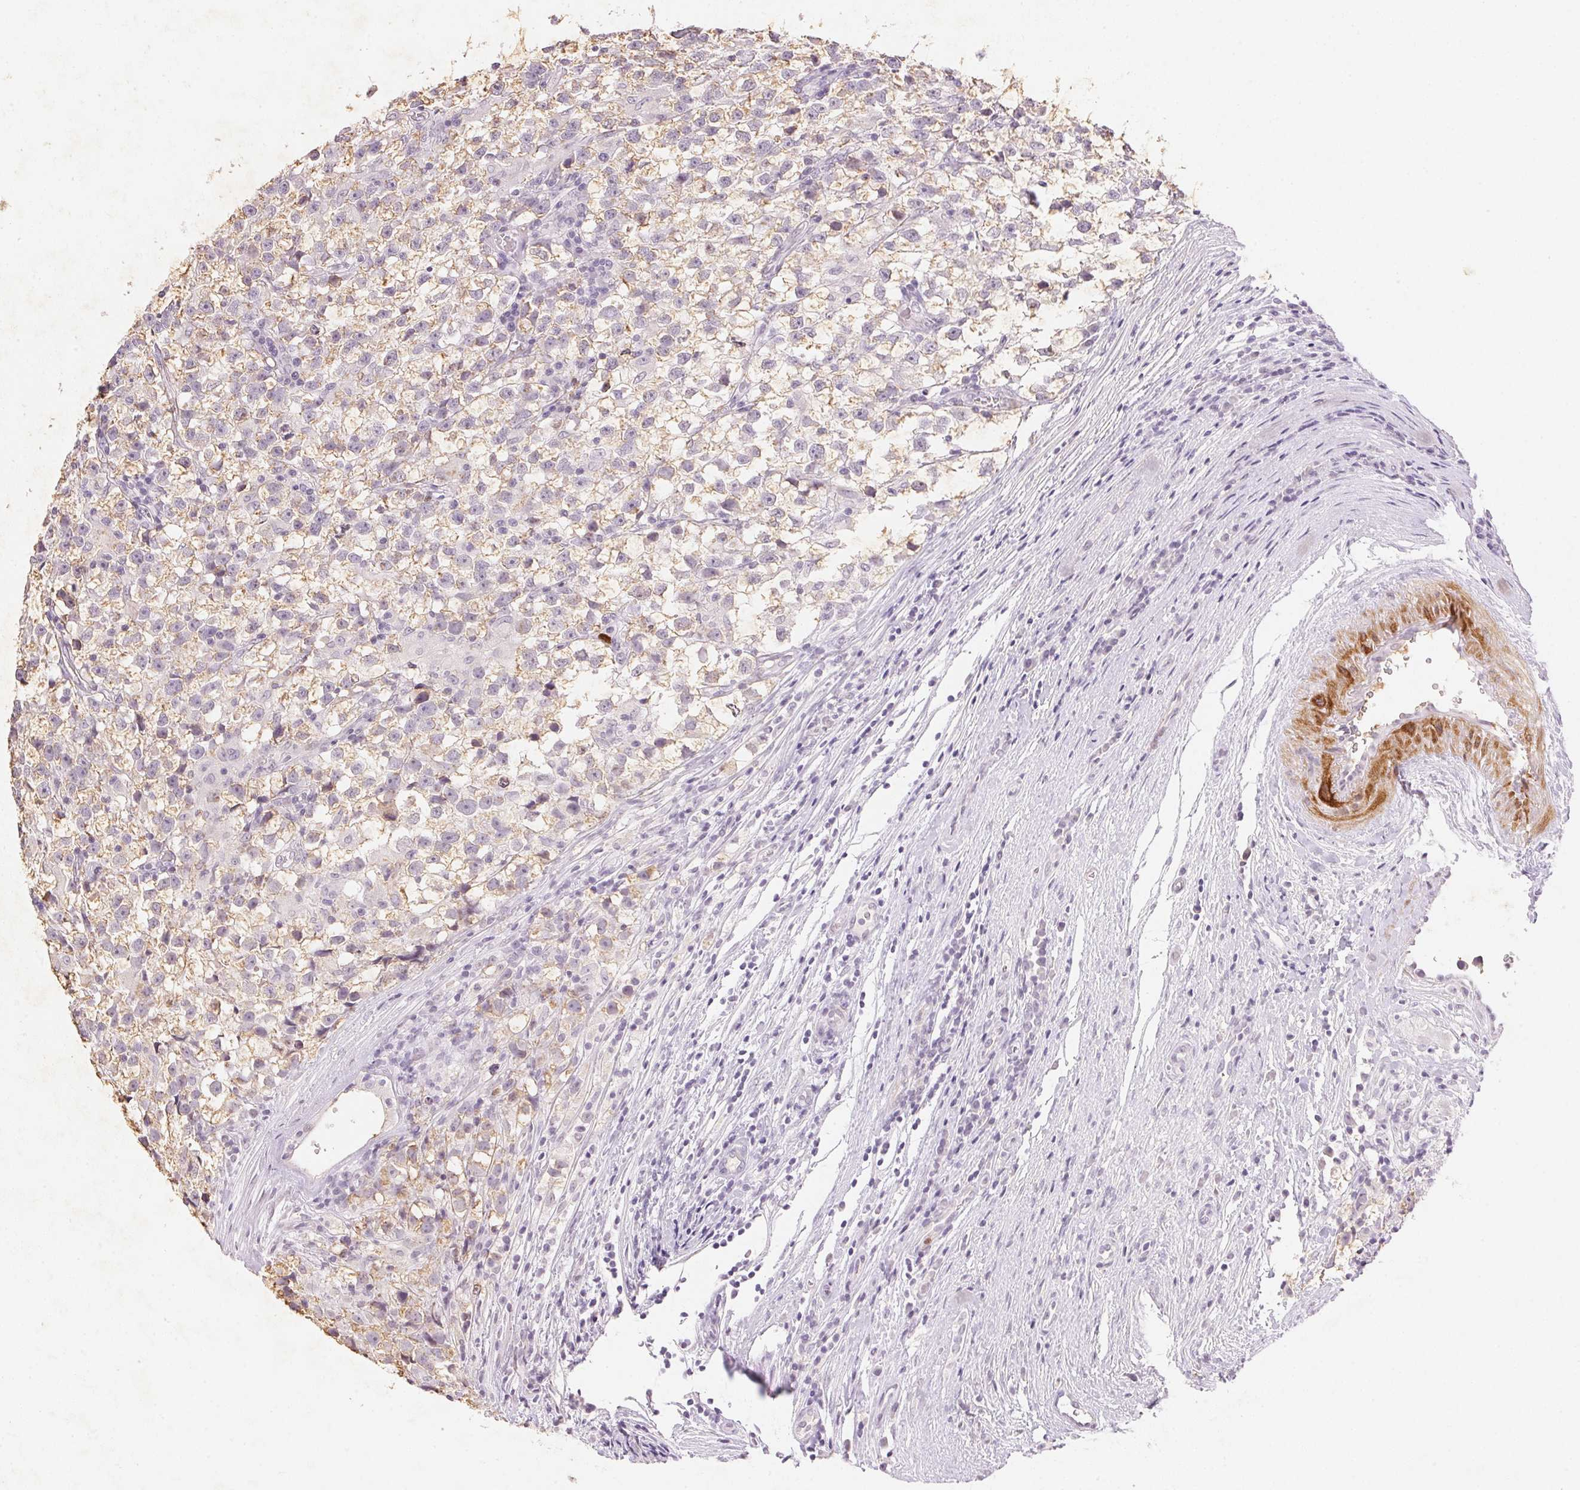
{"staining": {"intensity": "negative", "quantity": "none", "location": "none"}, "tissue": "testis cancer", "cell_type": "Tumor cells", "image_type": "cancer", "snomed": [{"axis": "morphology", "description": "Seminoma, NOS"}, {"axis": "topography", "description": "Testis"}], "caption": "Immunohistochemistry micrograph of testis cancer (seminoma) stained for a protein (brown), which exhibits no expression in tumor cells. (DAB IHC visualized using brightfield microscopy, high magnification).", "gene": "SMTN", "patient": {"sex": "male", "age": 31}}